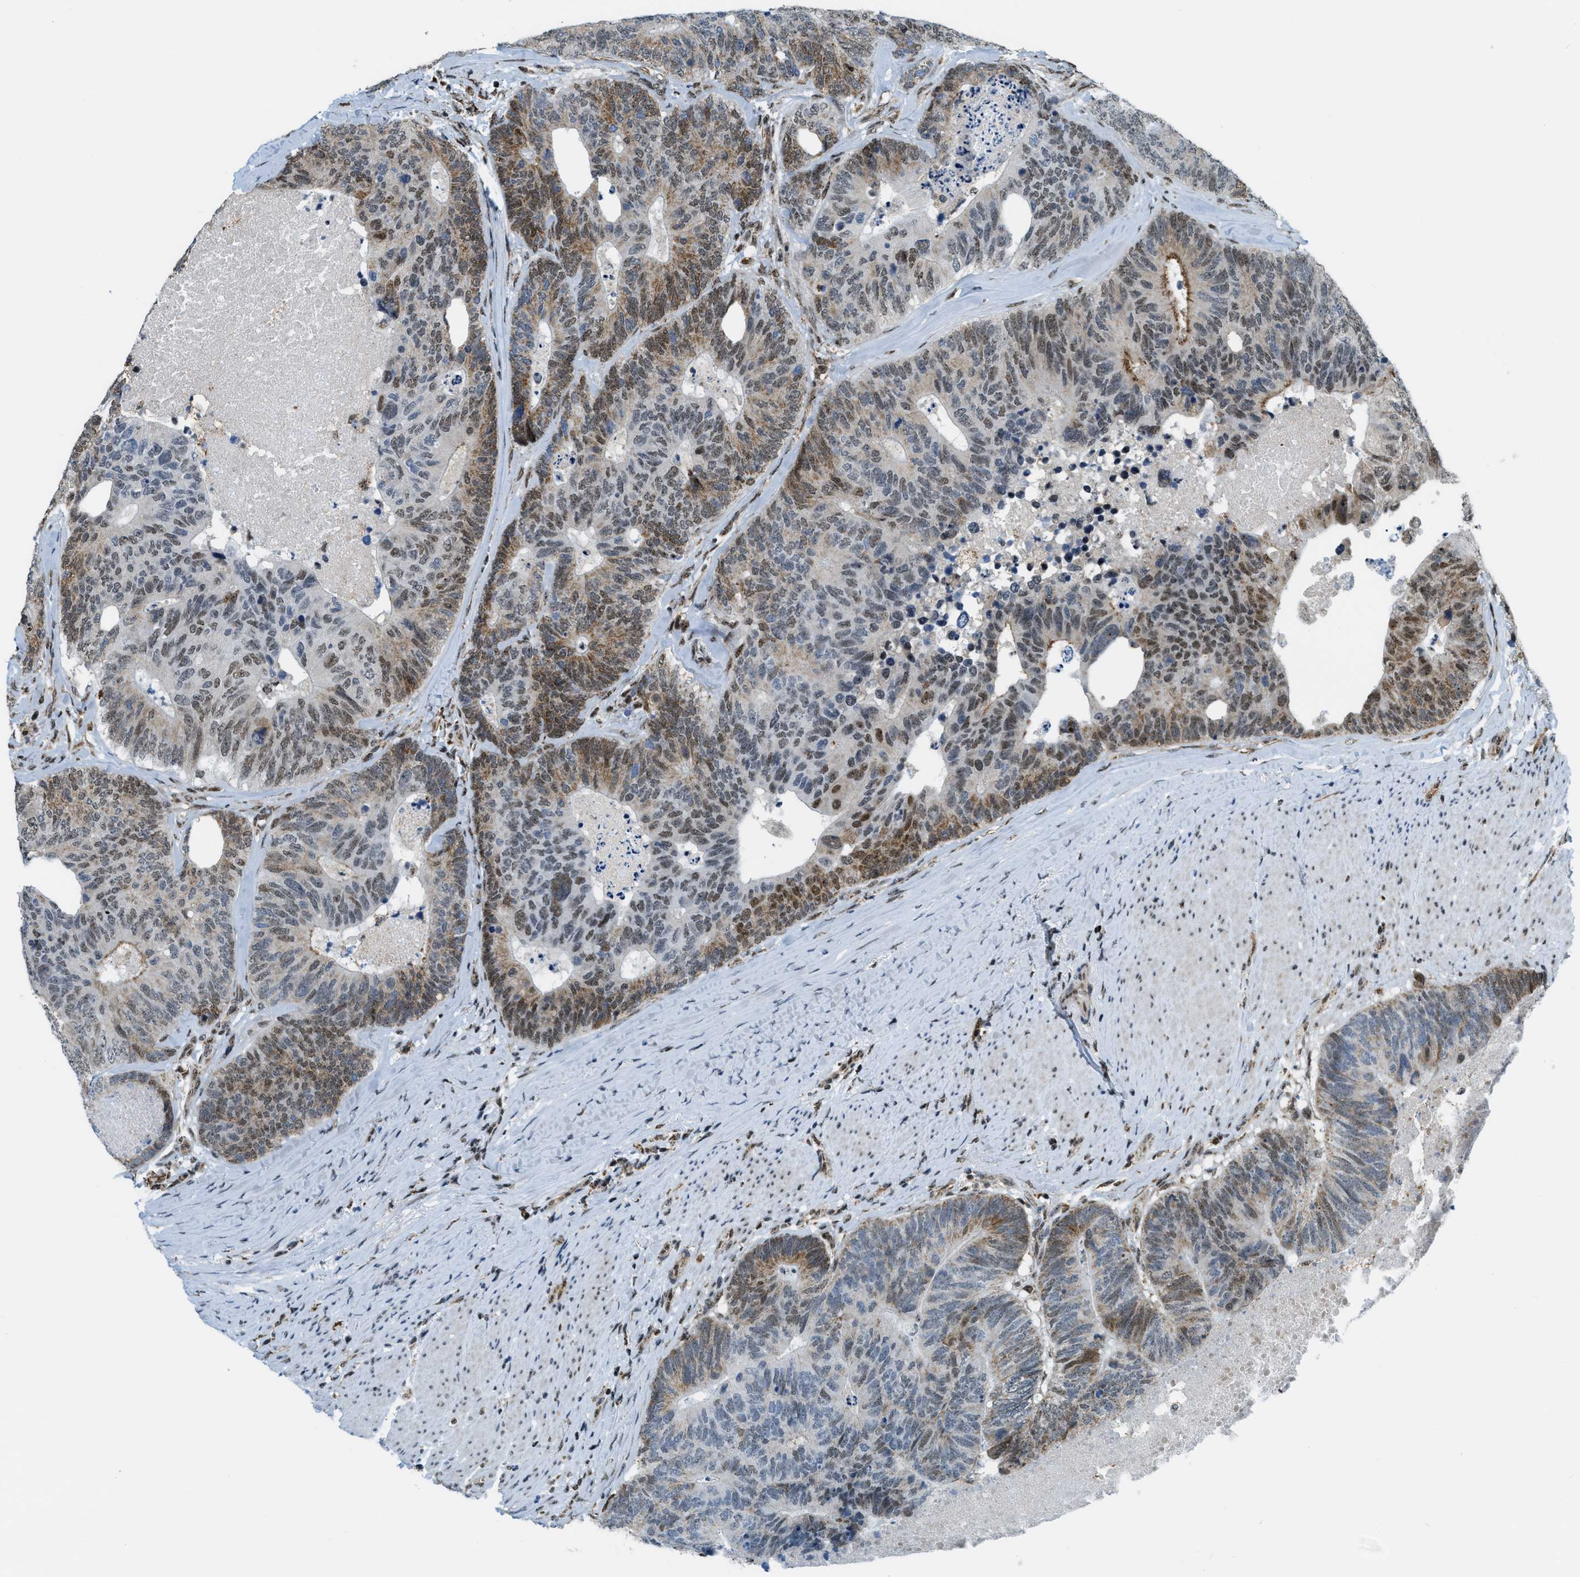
{"staining": {"intensity": "moderate", "quantity": ">75%", "location": "cytoplasmic/membranous,nuclear"}, "tissue": "colorectal cancer", "cell_type": "Tumor cells", "image_type": "cancer", "snomed": [{"axis": "morphology", "description": "Adenocarcinoma, NOS"}, {"axis": "topography", "description": "Colon"}], "caption": "Approximately >75% of tumor cells in colorectal cancer (adenocarcinoma) show moderate cytoplasmic/membranous and nuclear protein expression as visualized by brown immunohistochemical staining.", "gene": "SP100", "patient": {"sex": "female", "age": 67}}